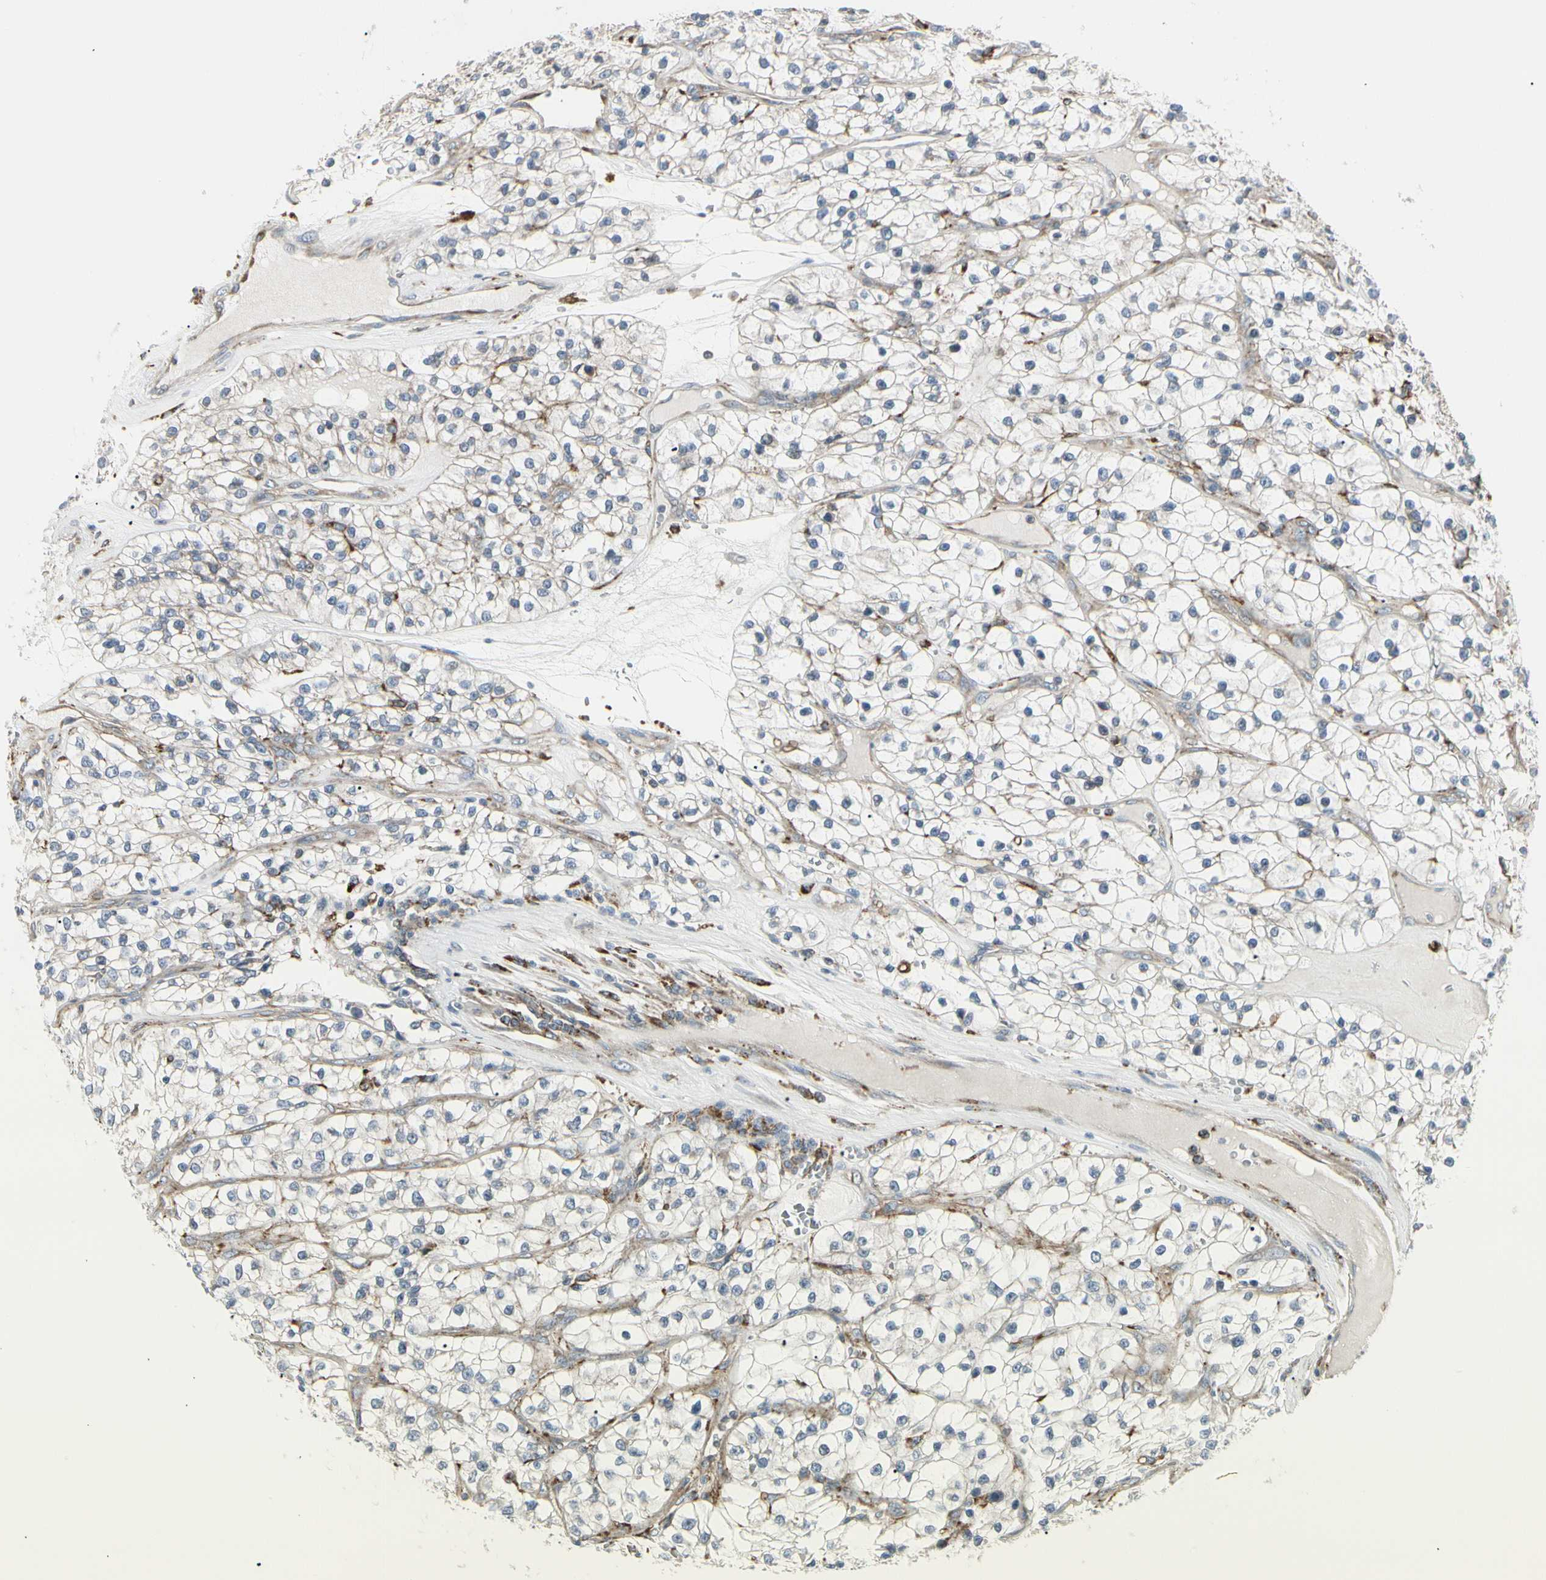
{"staining": {"intensity": "negative", "quantity": "none", "location": "none"}, "tissue": "renal cancer", "cell_type": "Tumor cells", "image_type": "cancer", "snomed": [{"axis": "morphology", "description": "Adenocarcinoma, NOS"}, {"axis": "topography", "description": "Kidney"}], "caption": "Immunohistochemistry (IHC) of renal adenocarcinoma shows no staining in tumor cells. The staining is performed using DAB (3,3'-diaminobenzidine) brown chromogen with nuclei counter-stained in using hematoxylin.", "gene": "ATP6V1B2", "patient": {"sex": "female", "age": 57}}